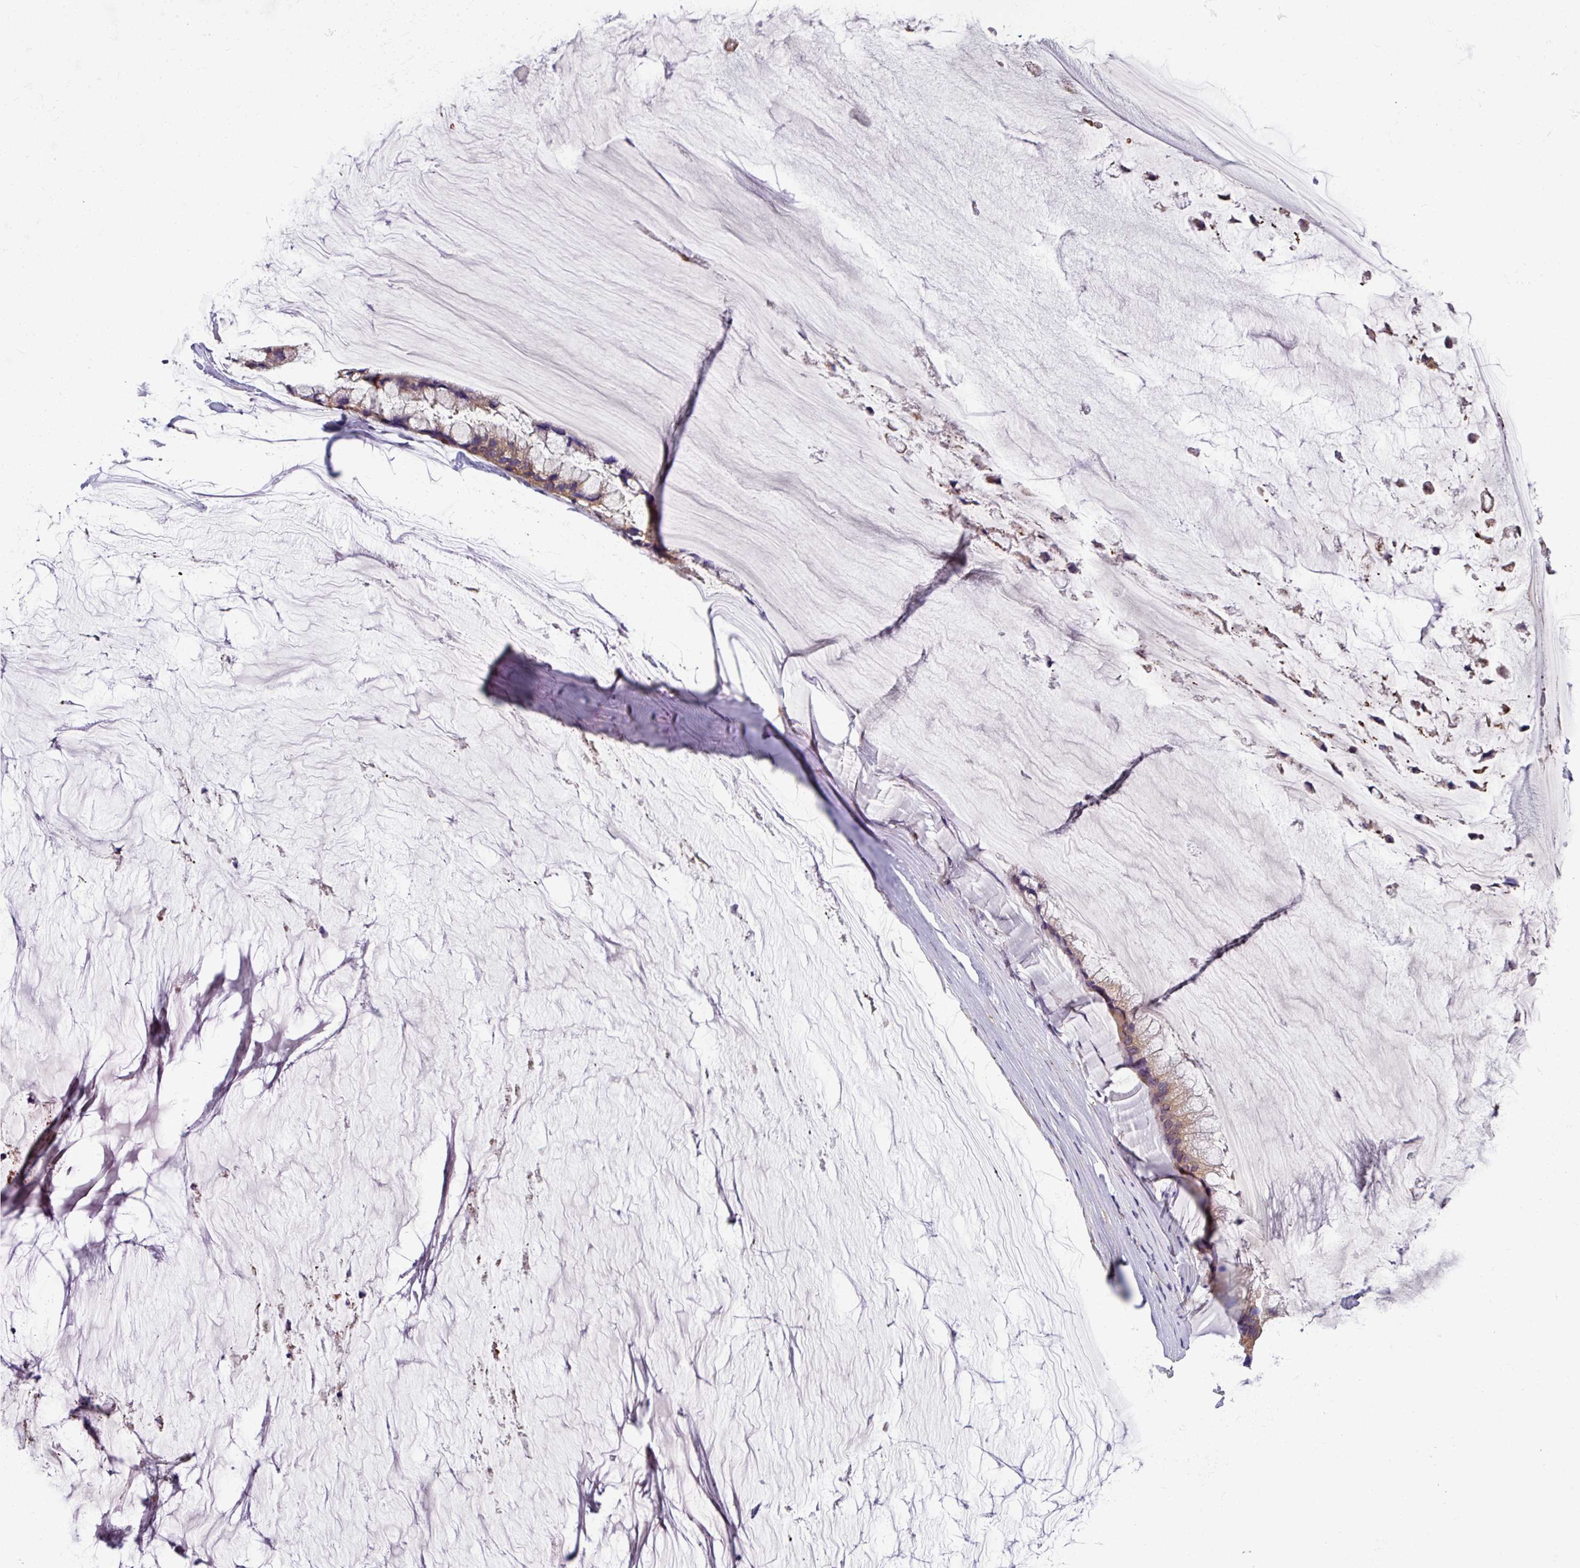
{"staining": {"intensity": "moderate", "quantity": "25%-75%", "location": "cytoplasmic/membranous"}, "tissue": "ovarian cancer", "cell_type": "Tumor cells", "image_type": "cancer", "snomed": [{"axis": "morphology", "description": "Cystadenocarcinoma, mucinous, NOS"}, {"axis": "topography", "description": "Ovary"}], "caption": "A high-resolution image shows immunohistochemistry staining of ovarian mucinous cystadenocarcinoma, which shows moderate cytoplasmic/membranous staining in approximately 25%-75% of tumor cells. (Brightfield microscopy of DAB IHC at high magnification).", "gene": "SLC23A2", "patient": {"sex": "female", "age": 39}}